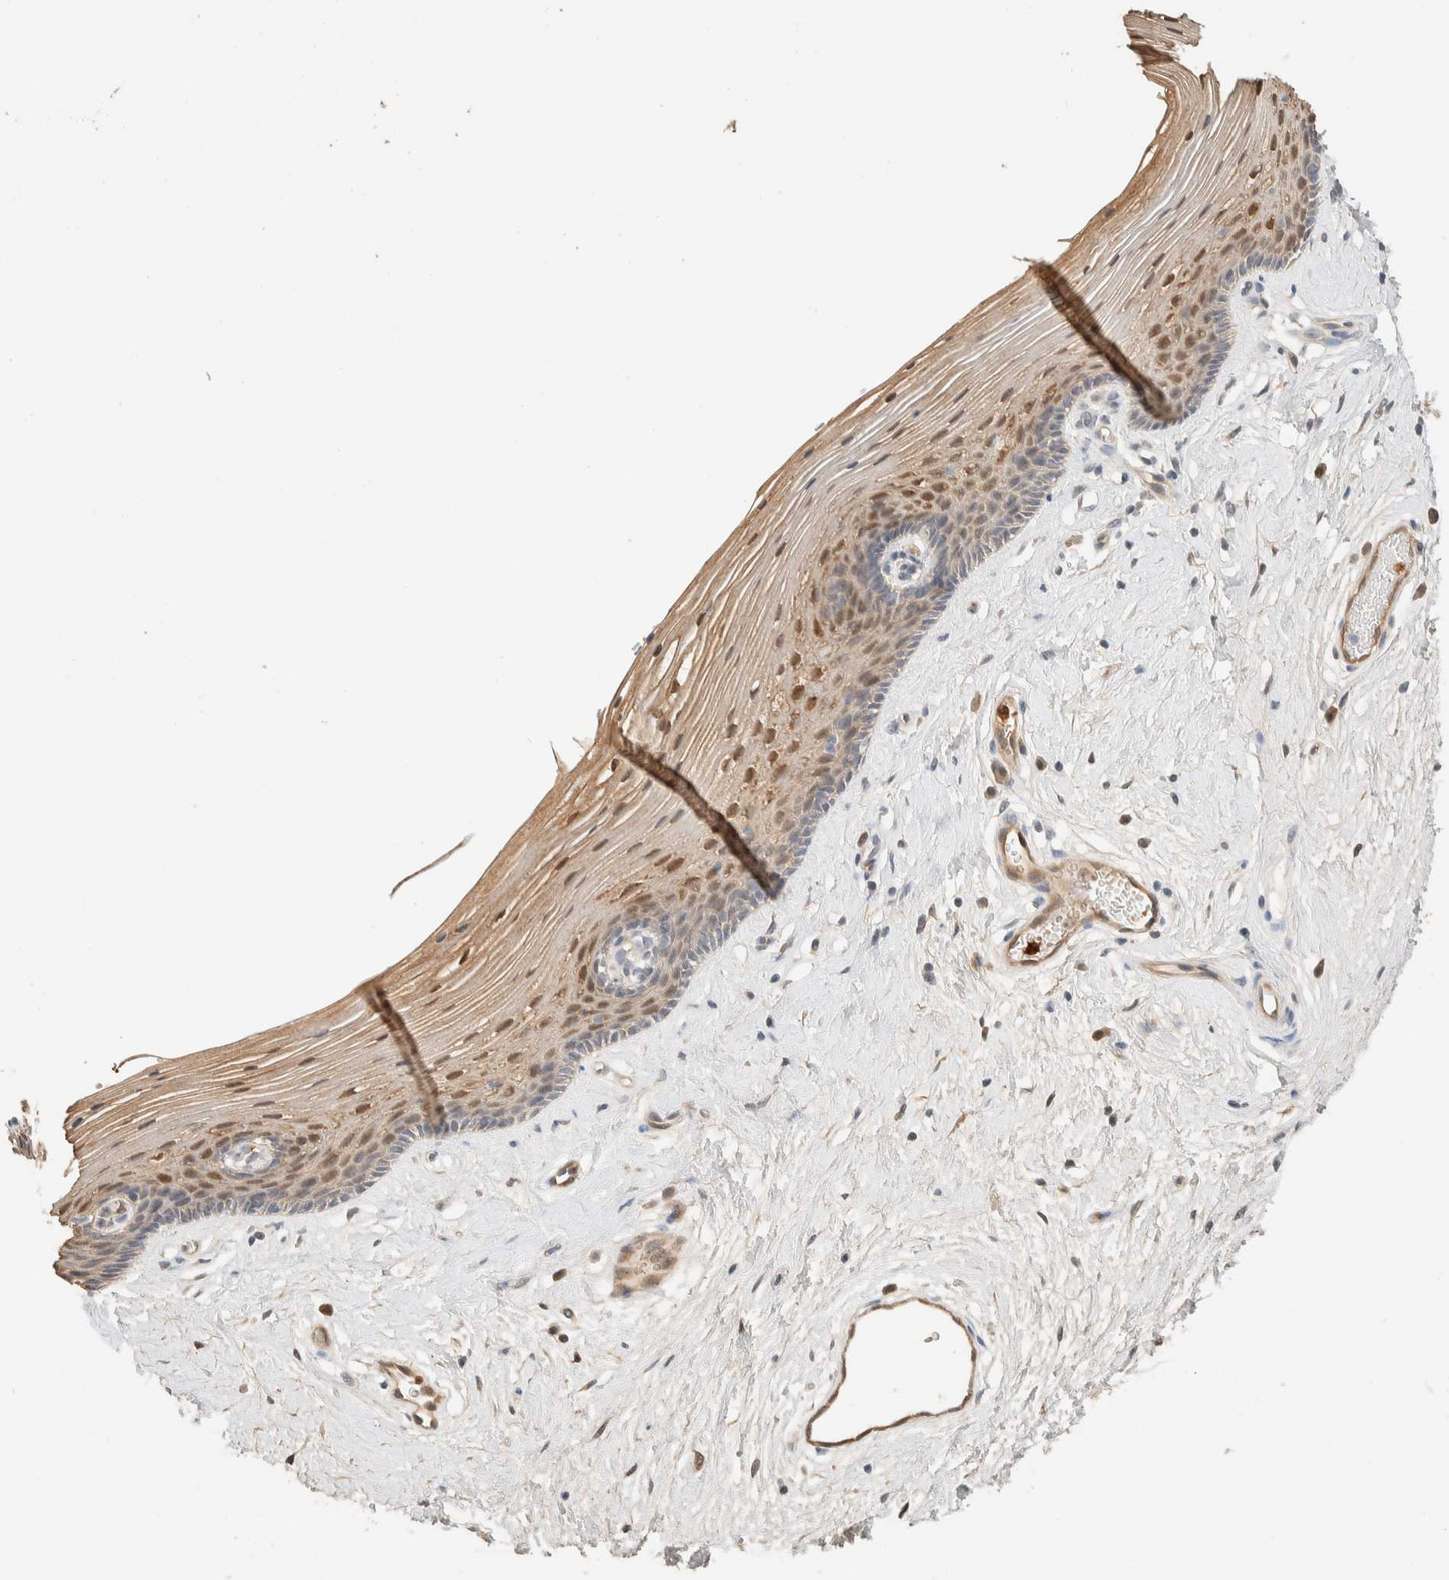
{"staining": {"intensity": "strong", "quantity": "25%-75%", "location": "cytoplasmic/membranous,nuclear"}, "tissue": "vagina", "cell_type": "Squamous epithelial cells", "image_type": "normal", "snomed": [{"axis": "morphology", "description": "Normal tissue, NOS"}, {"axis": "topography", "description": "Vagina"}], "caption": "Immunohistochemical staining of unremarkable human vagina demonstrates strong cytoplasmic/membranous,nuclear protein staining in about 25%-75% of squamous epithelial cells. (DAB (3,3'-diaminobenzidine) = brown stain, brightfield microscopy at high magnification).", "gene": "SETD4", "patient": {"sex": "female", "age": 46}}